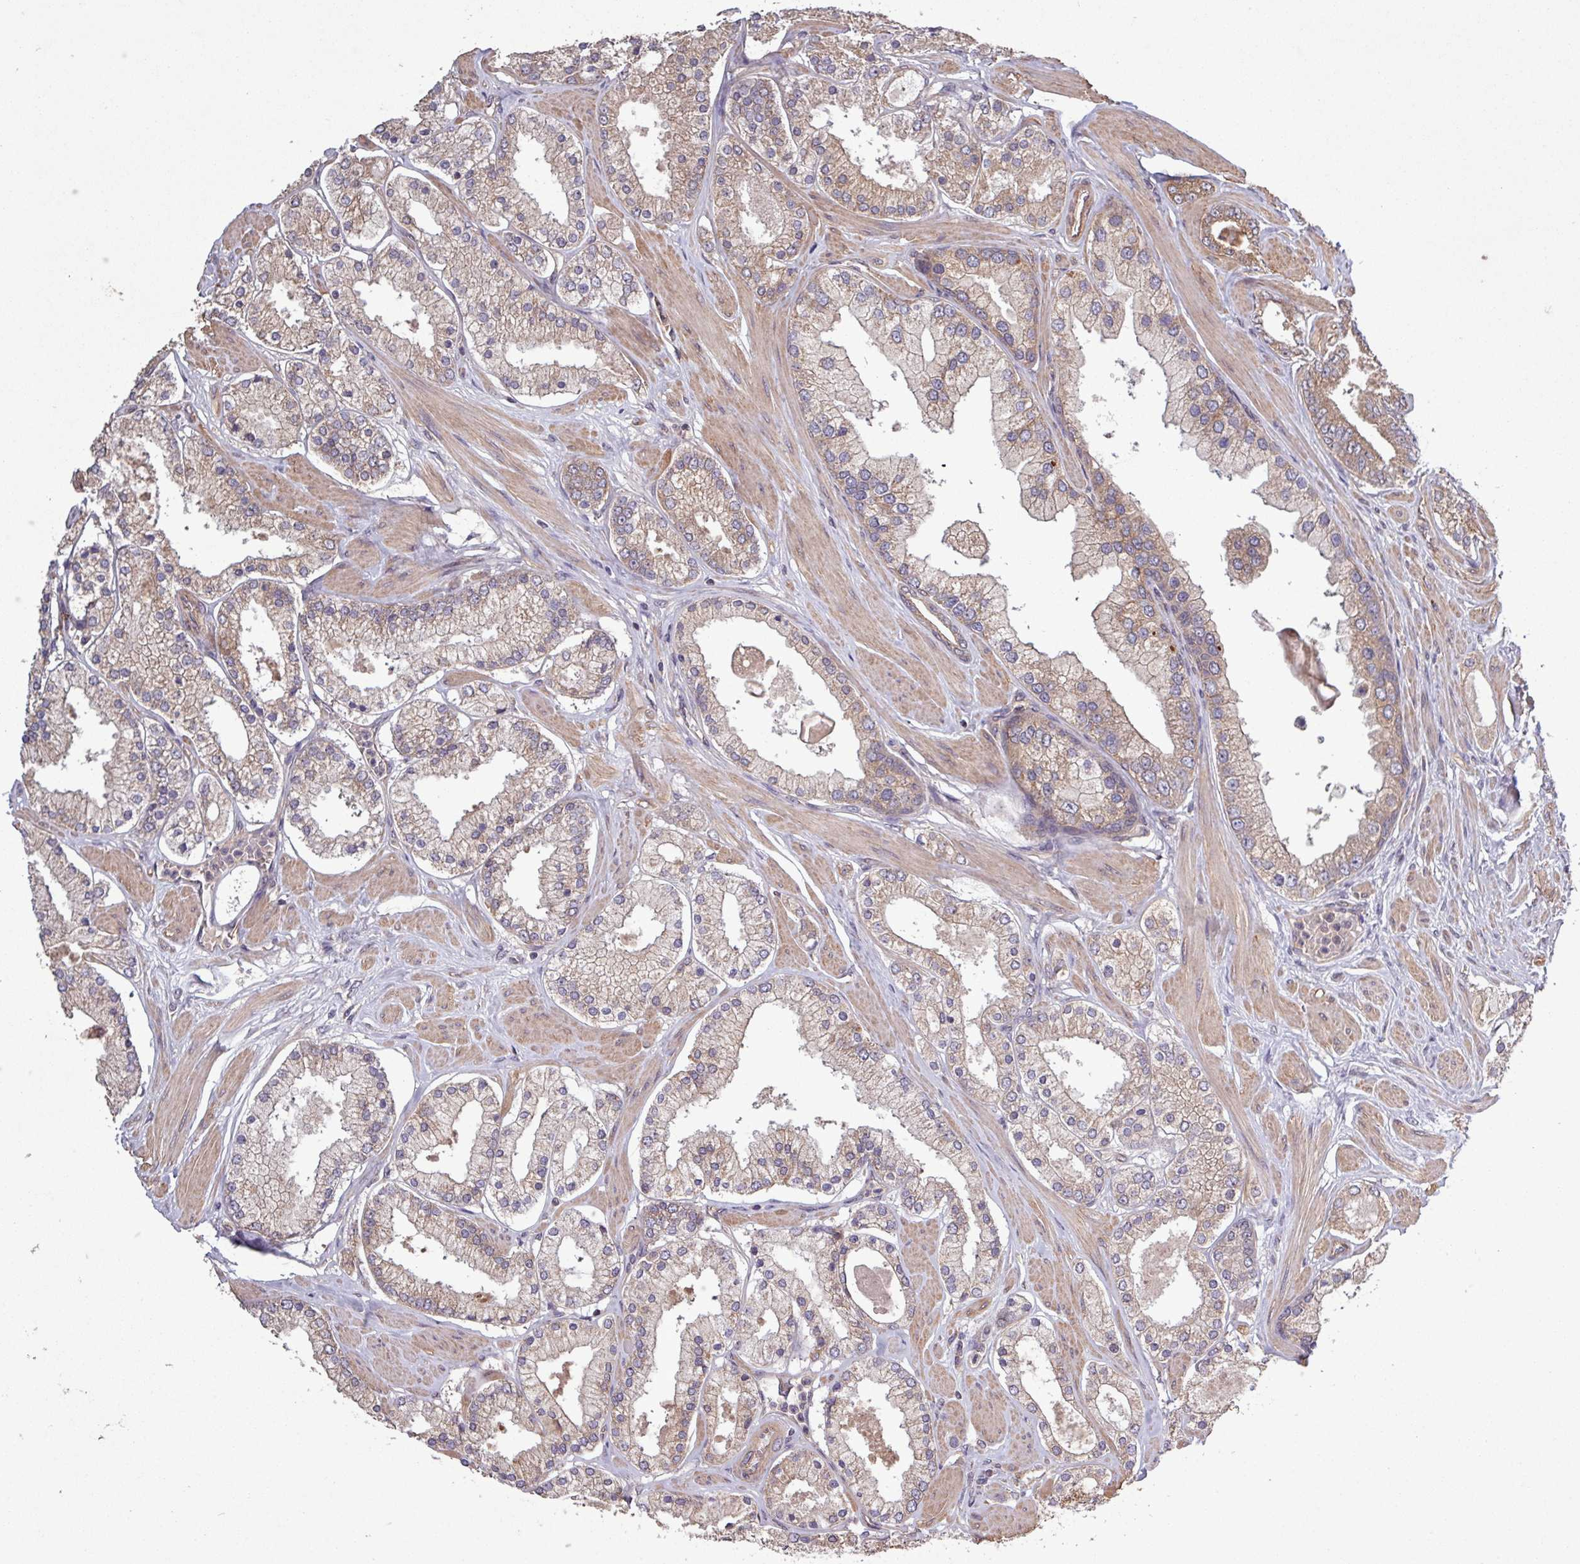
{"staining": {"intensity": "moderate", "quantity": "25%-75%", "location": "cytoplasmic/membranous"}, "tissue": "prostate cancer", "cell_type": "Tumor cells", "image_type": "cancer", "snomed": [{"axis": "morphology", "description": "Adenocarcinoma, Low grade"}, {"axis": "topography", "description": "Prostate"}], "caption": "An image of human prostate cancer stained for a protein exhibits moderate cytoplasmic/membranous brown staining in tumor cells.", "gene": "TRABD2A", "patient": {"sex": "male", "age": 42}}